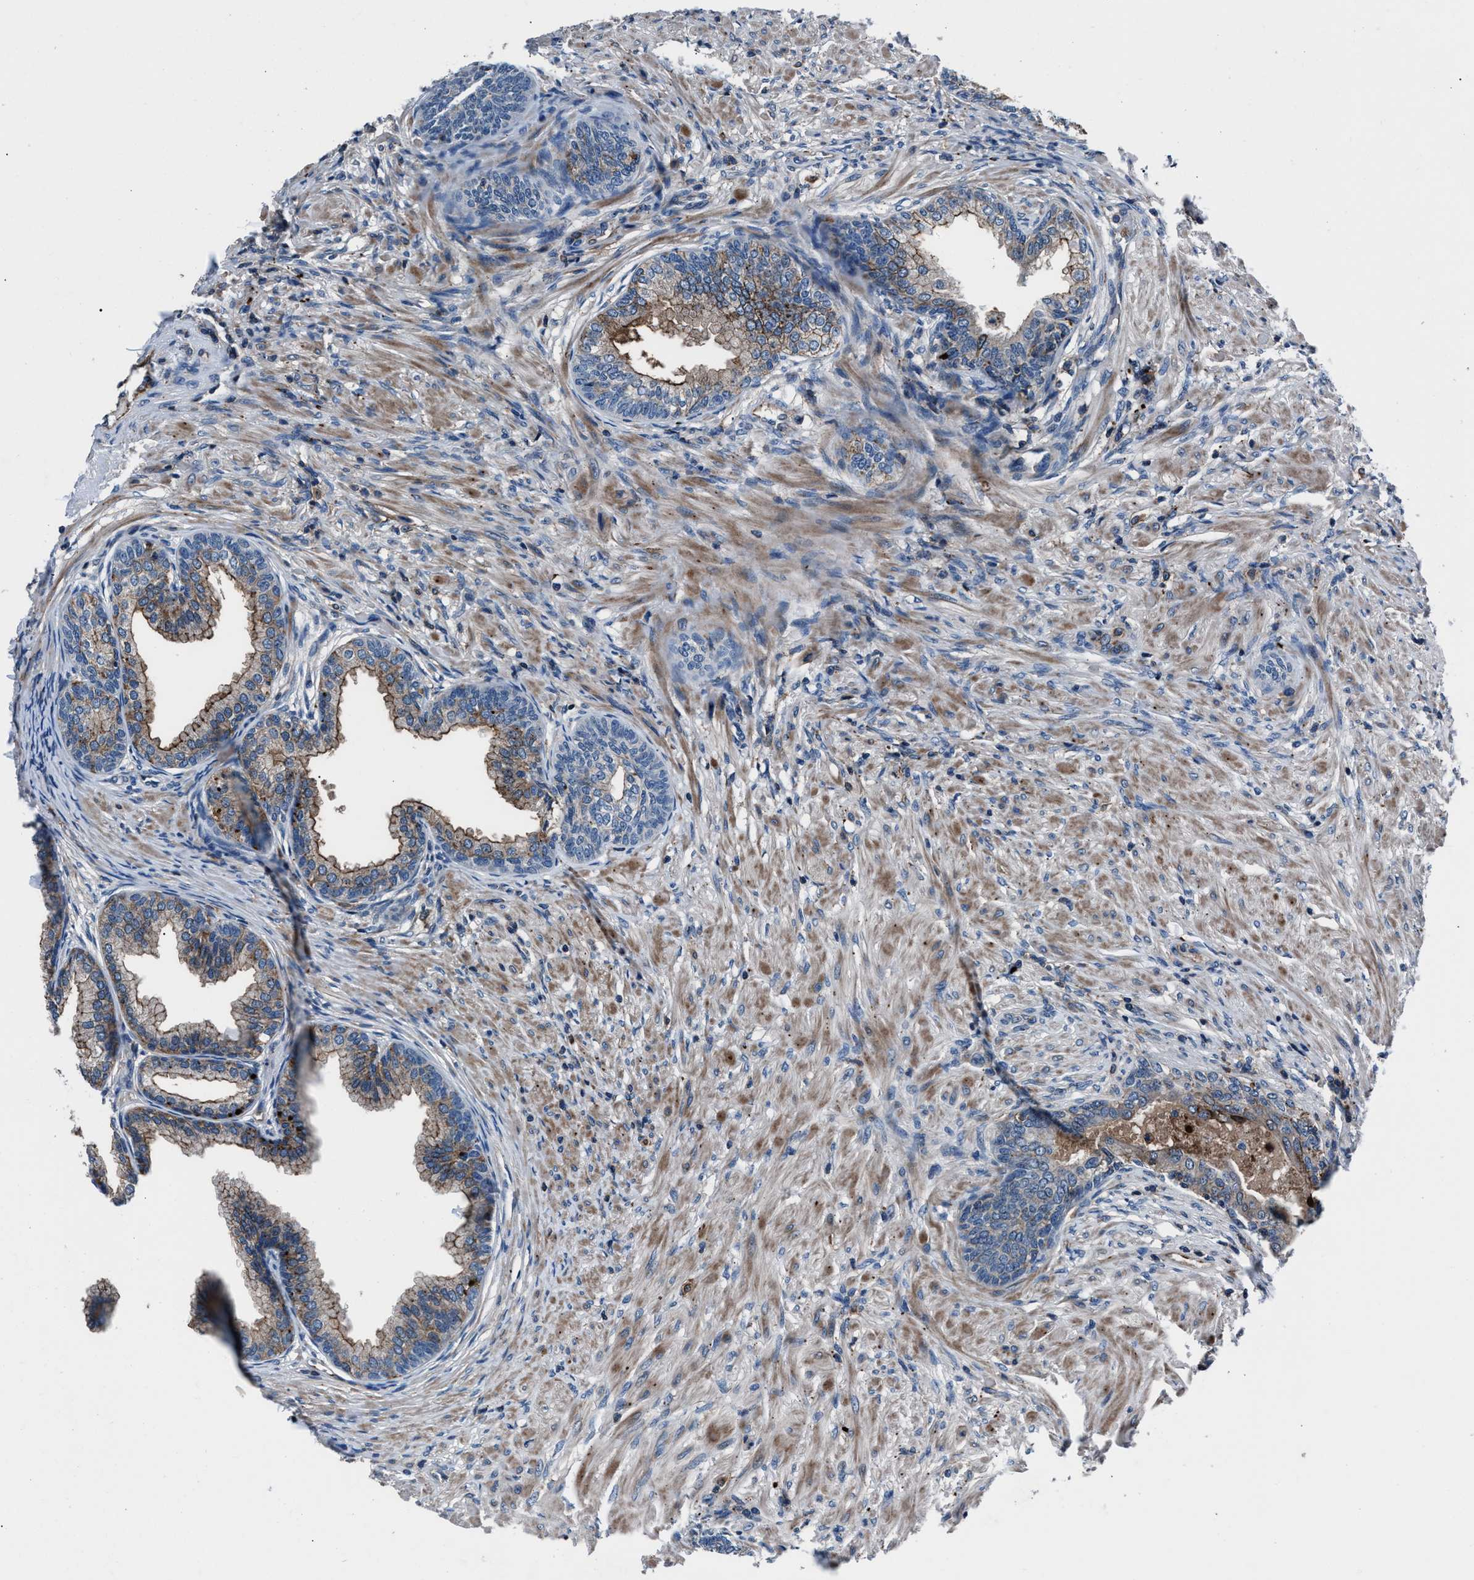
{"staining": {"intensity": "moderate", "quantity": ">75%", "location": "cytoplasmic/membranous"}, "tissue": "prostate", "cell_type": "Glandular cells", "image_type": "normal", "snomed": [{"axis": "morphology", "description": "Normal tissue, NOS"}, {"axis": "topography", "description": "Prostate"}], "caption": "The photomicrograph reveals staining of normal prostate, revealing moderate cytoplasmic/membranous protein staining (brown color) within glandular cells.", "gene": "MFSD11", "patient": {"sex": "male", "age": 76}}